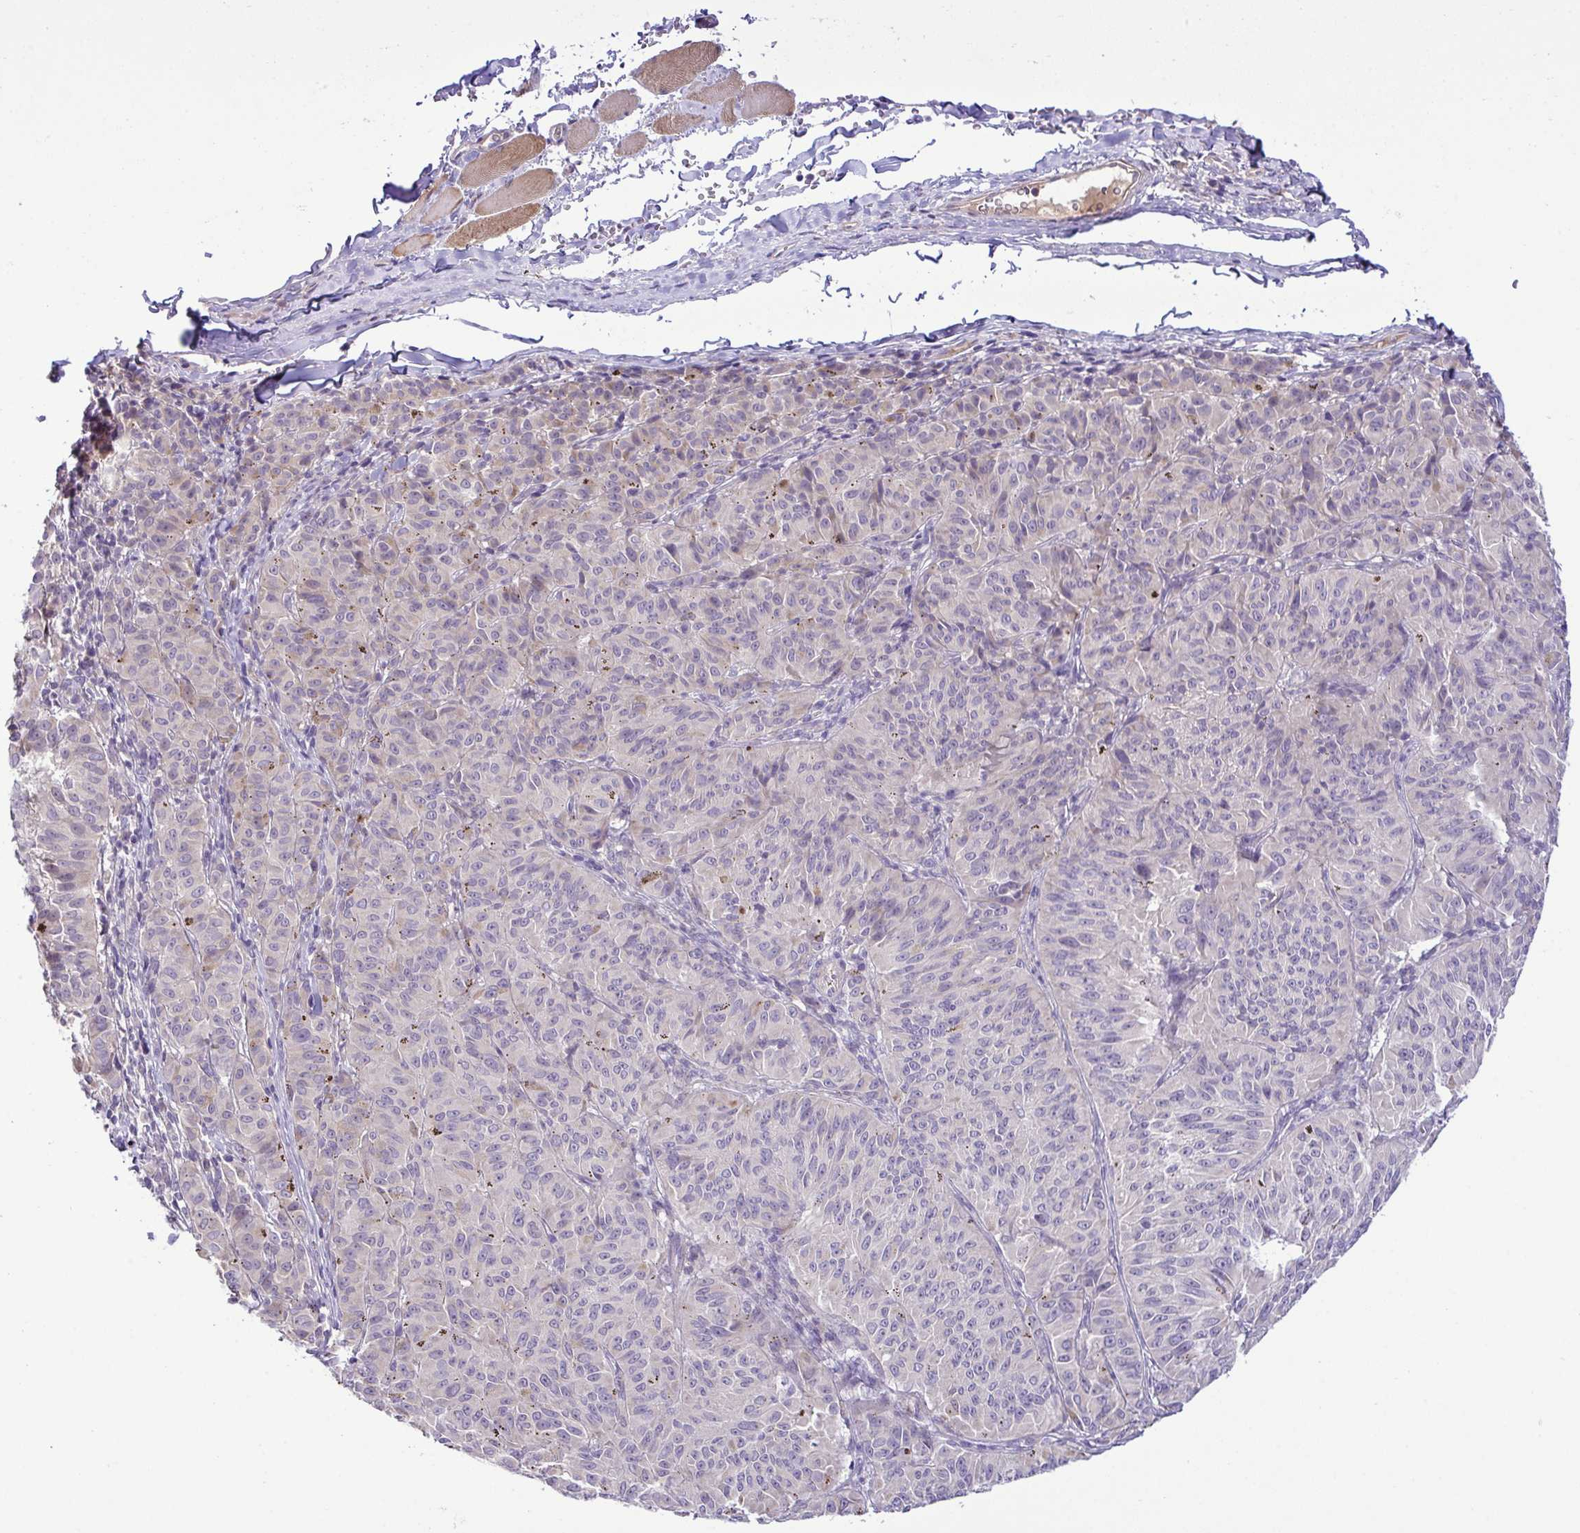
{"staining": {"intensity": "negative", "quantity": "none", "location": "none"}, "tissue": "melanoma", "cell_type": "Tumor cells", "image_type": "cancer", "snomed": [{"axis": "morphology", "description": "Malignant melanoma, NOS"}, {"axis": "topography", "description": "Skin"}], "caption": "DAB immunohistochemical staining of human malignant melanoma exhibits no significant staining in tumor cells.", "gene": "SYNPO2L", "patient": {"sex": "female", "age": 72}}